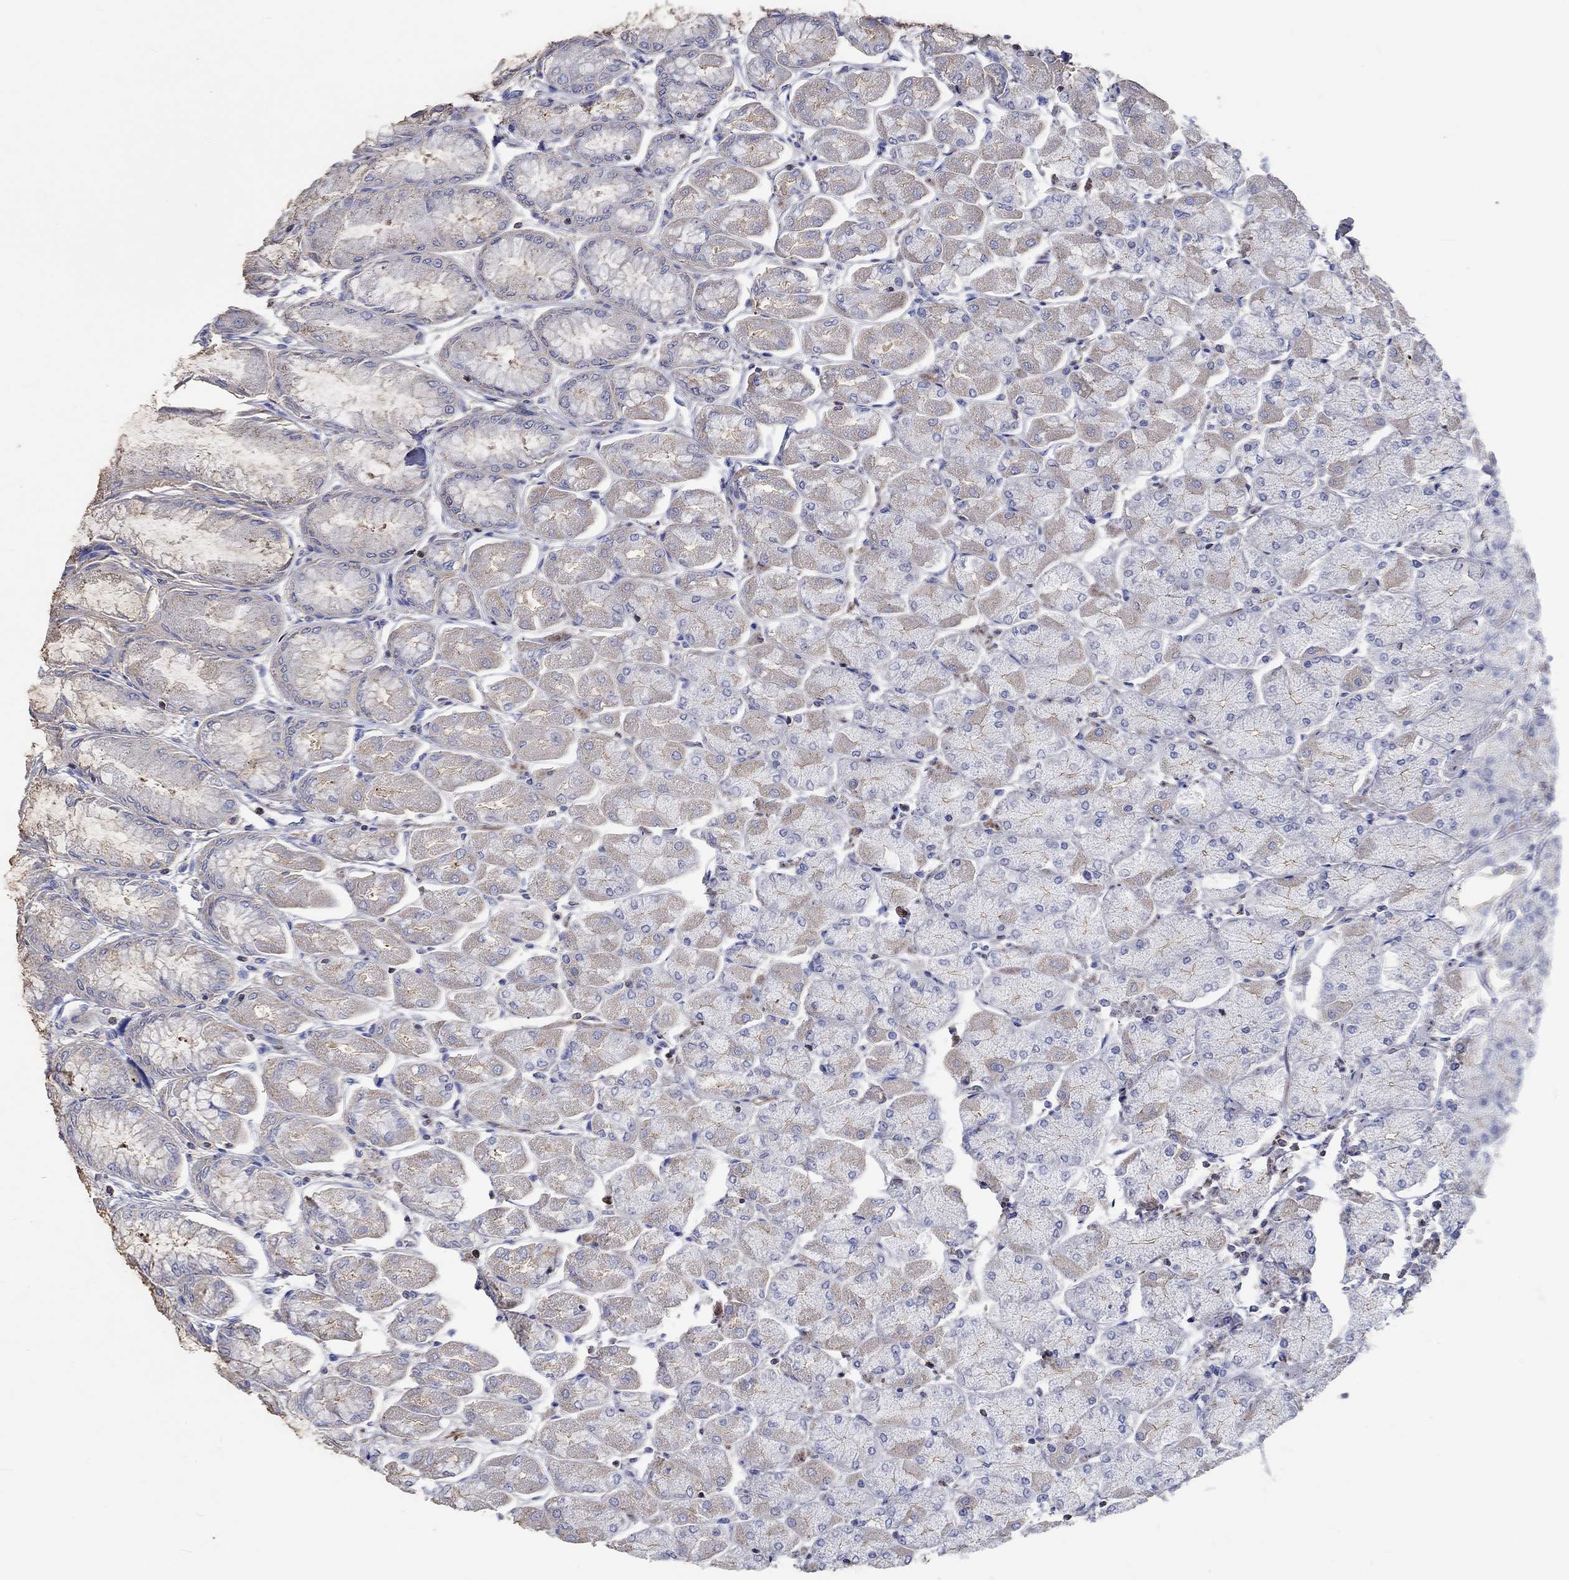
{"staining": {"intensity": "moderate", "quantity": "<25%", "location": "cytoplasmic/membranous"}, "tissue": "stomach", "cell_type": "Glandular cells", "image_type": "normal", "snomed": [{"axis": "morphology", "description": "Normal tissue, NOS"}, {"axis": "topography", "description": "Stomach, upper"}], "caption": "Stomach stained with IHC demonstrates moderate cytoplasmic/membranous staining in about <25% of glandular cells.", "gene": "TNFAIP8L3", "patient": {"sex": "male", "age": 60}}